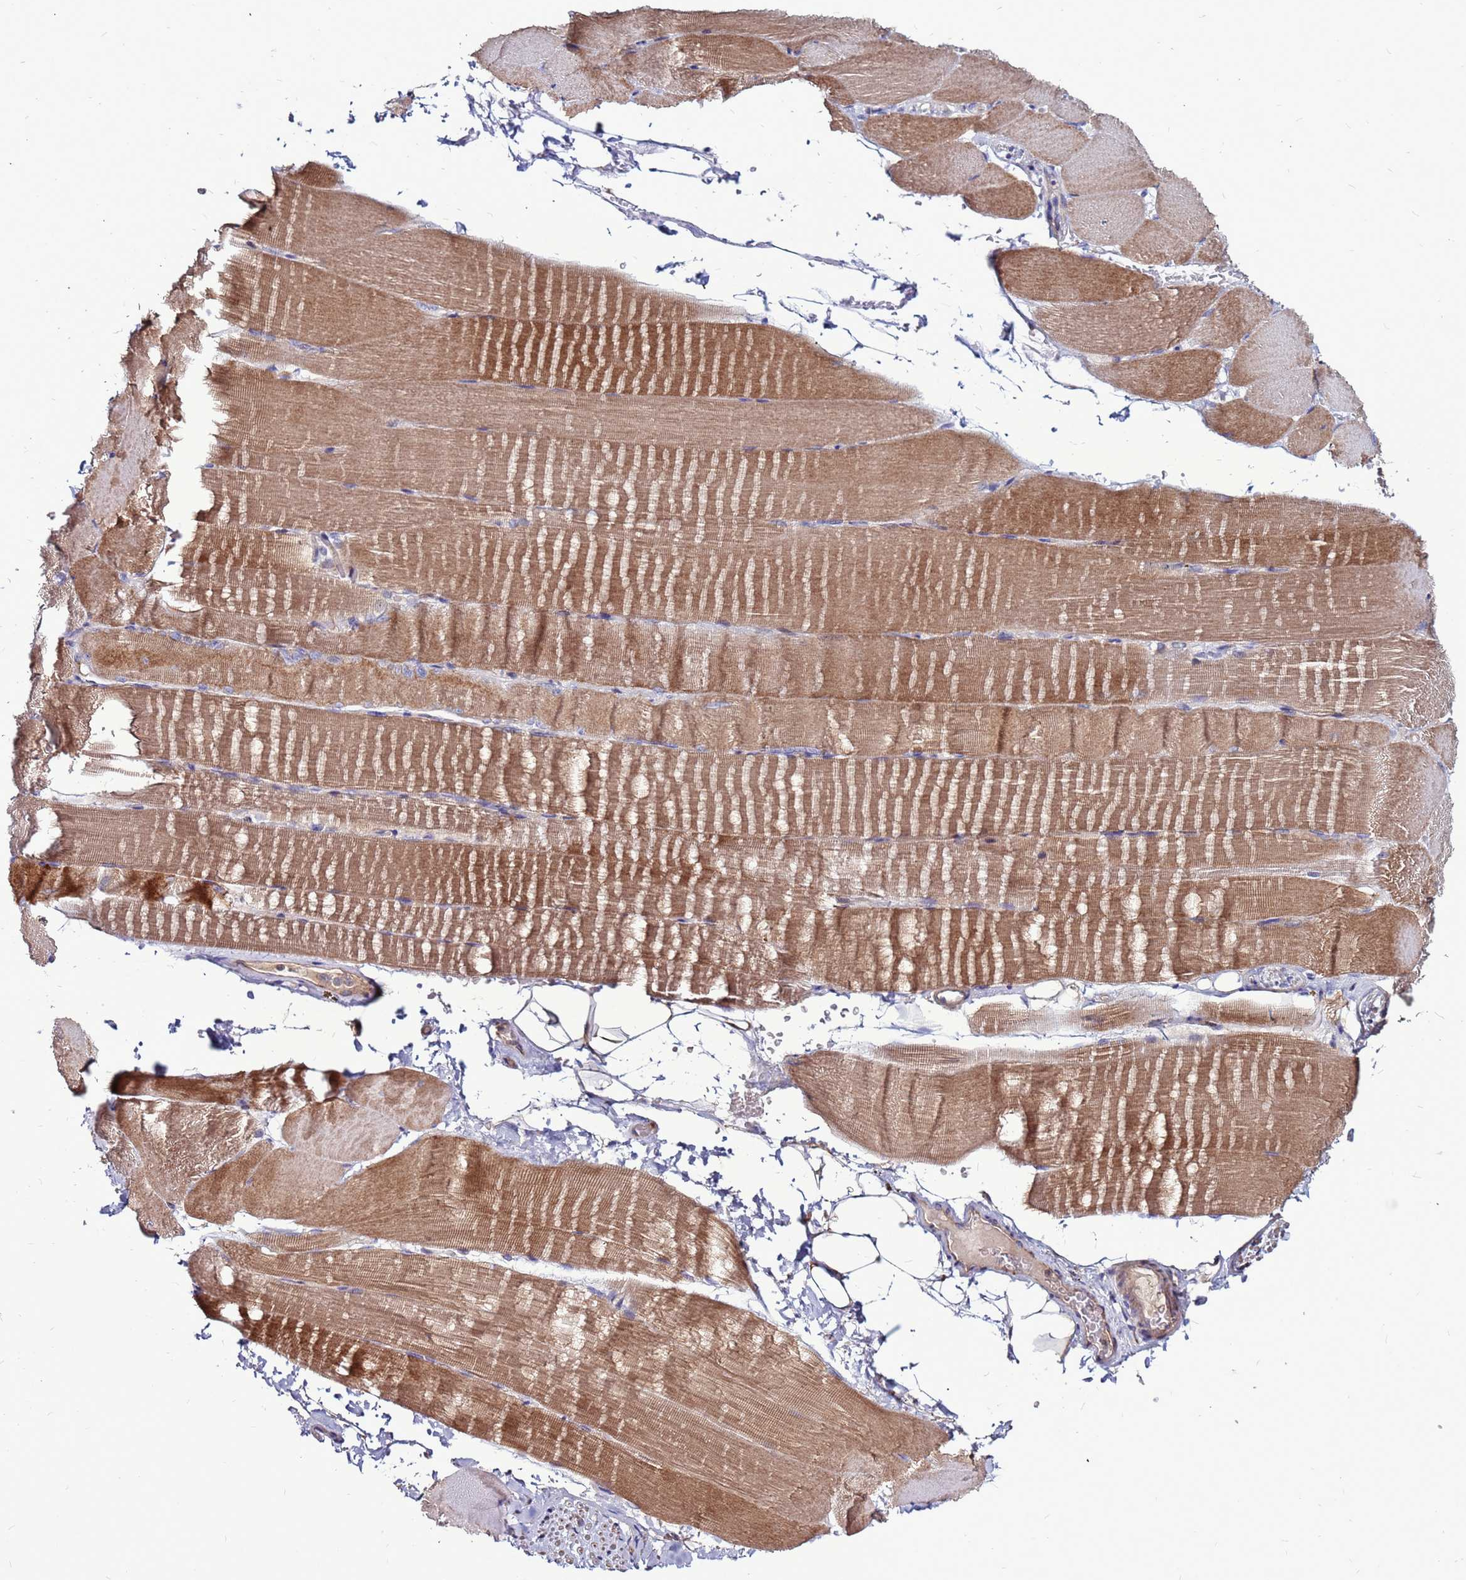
{"staining": {"intensity": "moderate", "quantity": ">75%", "location": "cytoplasmic/membranous"}, "tissue": "skeletal muscle", "cell_type": "Myocytes", "image_type": "normal", "snomed": [{"axis": "morphology", "description": "Normal tissue, NOS"}, {"axis": "topography", "description": "Skeletal muscle"}, {"axis": "topography", "description": "Parathyroid gland"}], "caption": "Protein staining exhibits moderate cytoplasmic/membranous staining in about >75% of myocytes in unremarkable skeletal muscle. Using DAB (3,3'-diaminobenzidine) (brown) and hematoxylin (blue) stains, captured at high magnification using brightfield microscopy.", "gene": "GPN3", "patient": {"sex": "female", "age": 37}}